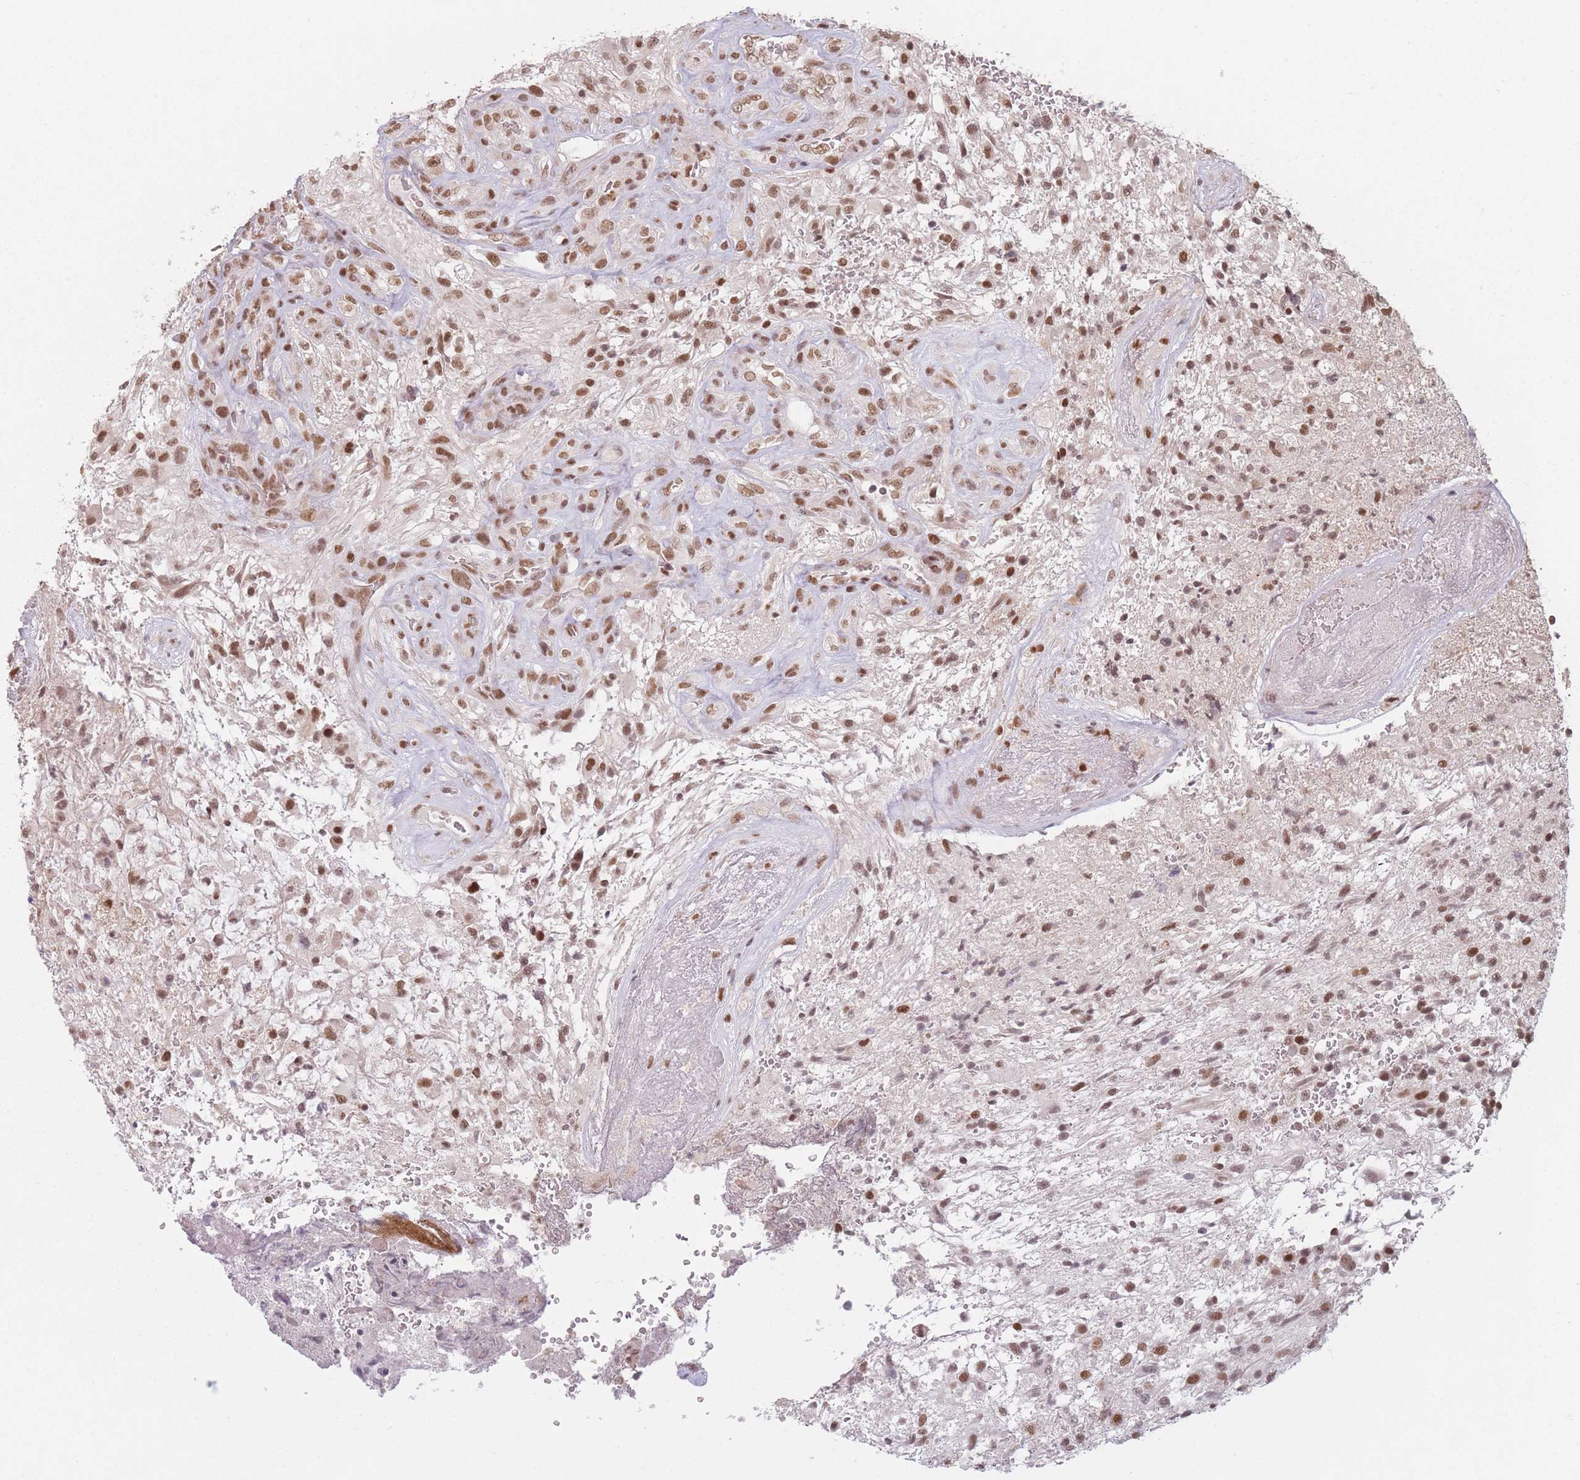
{"staining": {"intensity": "moderate", "quantity": ">75%", "location": "nuclear"}, "tissue": "glioma", "cell_type": "Tumor cells", "image_type": "cancer", "snomed": [{"axis": "morphology", "description": "Glioma, malignant, High grade"}, {"axis": "topography", "description": "Brain"}], "caption": "Immunohistochemical staining of malignant glioma (high-grade) shows medium levels of moderate nuclear positivity in approximately >75% of tumor cells.", "gene": "SUPT6H", "patient": {"sex": "male", "age": 56}}